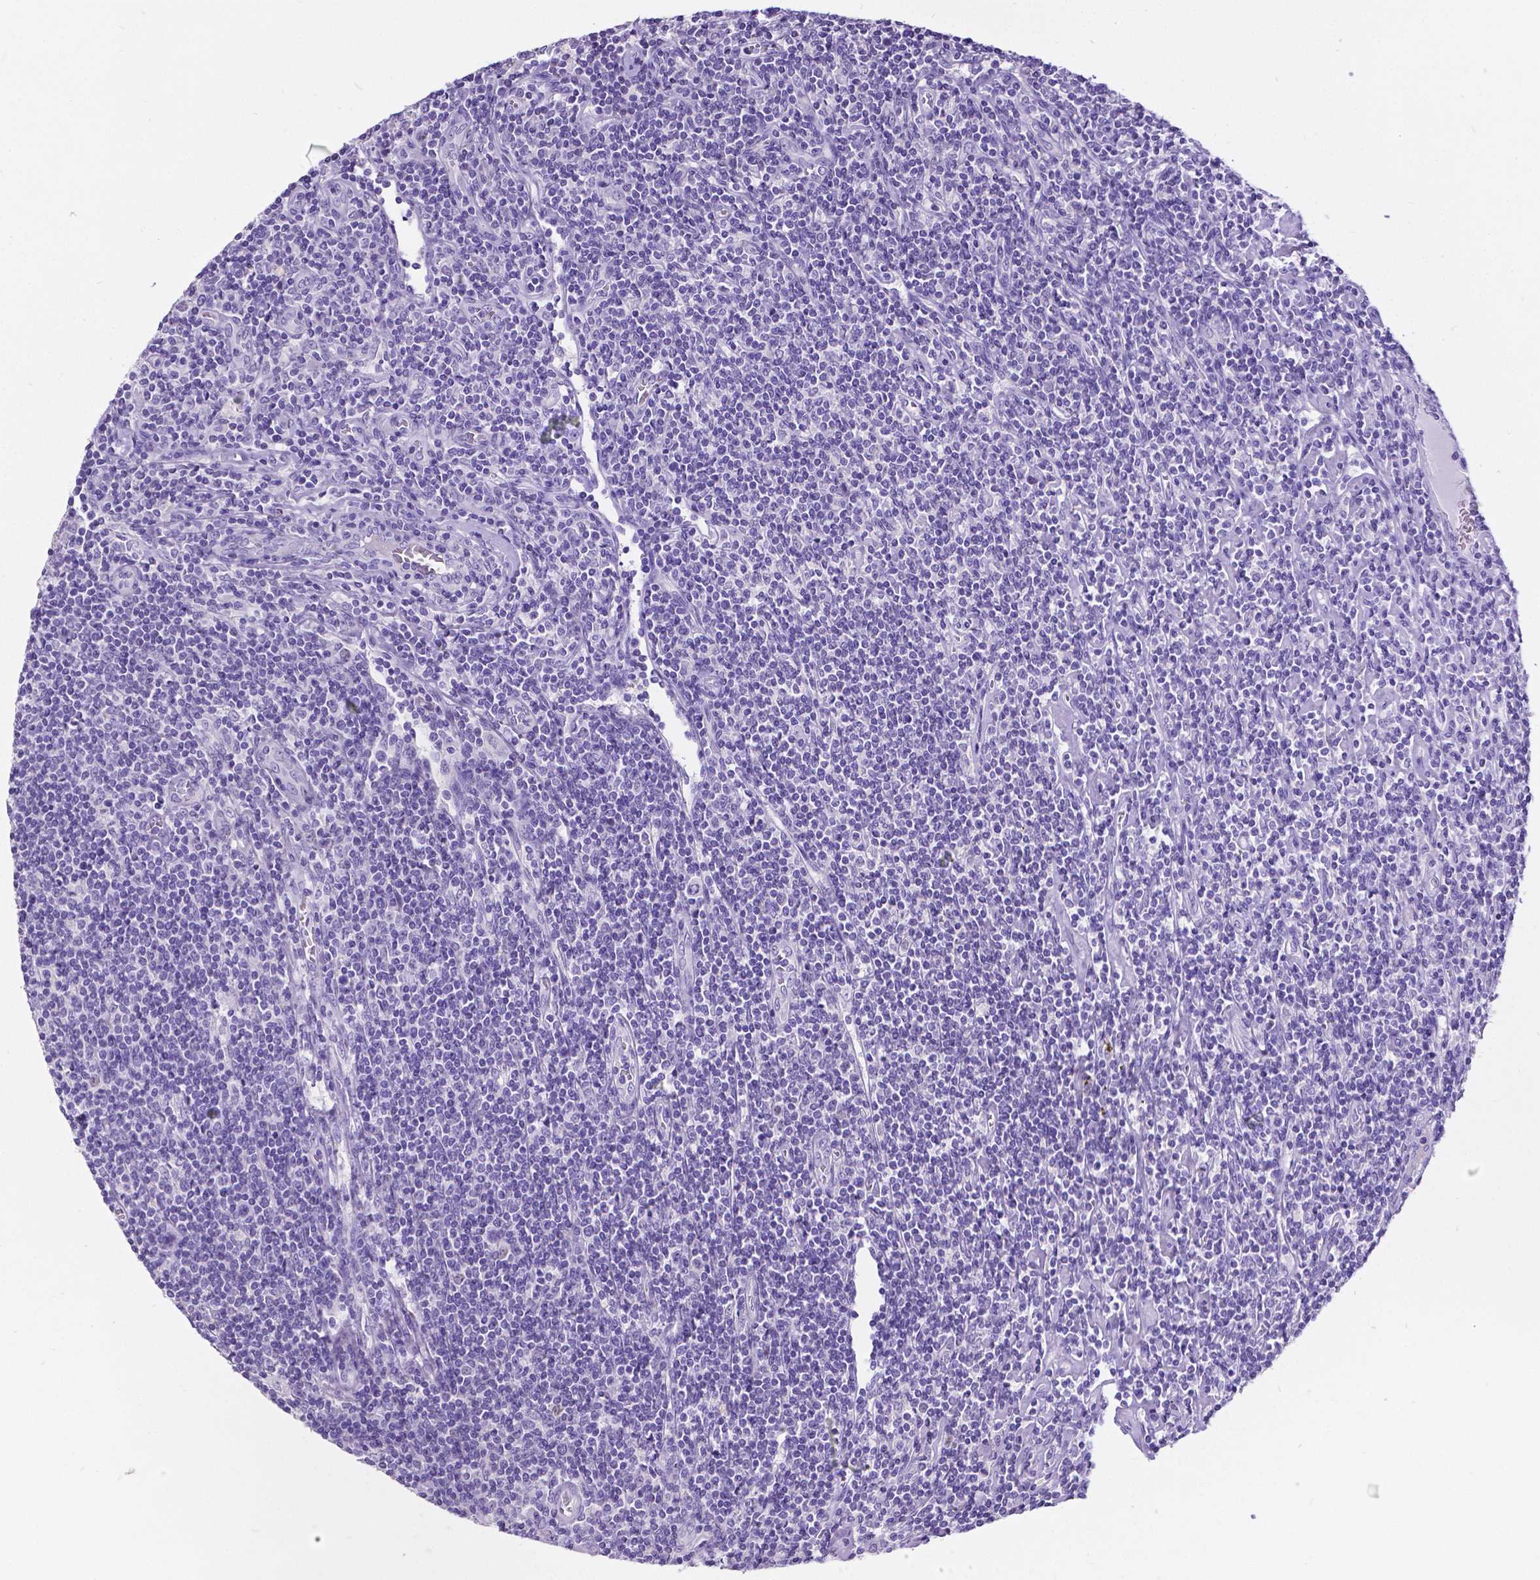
{"staining": {"intensity": "negative", "quantity": "none", "location": "none"}, "tissue": "lymphoma", "cell_type": "Tumor cells", "image_type": "cancer", "snomed": [{"axis": "morphology", "description": "Hodgkin's disease, NOS"}, {"axis": "topography", "description": "Lymph node"}], "caption": "Immunohistochemistry (IHC) of human Hodgkin's disease shows no expression in tumor cells.", "gene": "SATB2", "patient": {"sex": "male", "age": 40}}